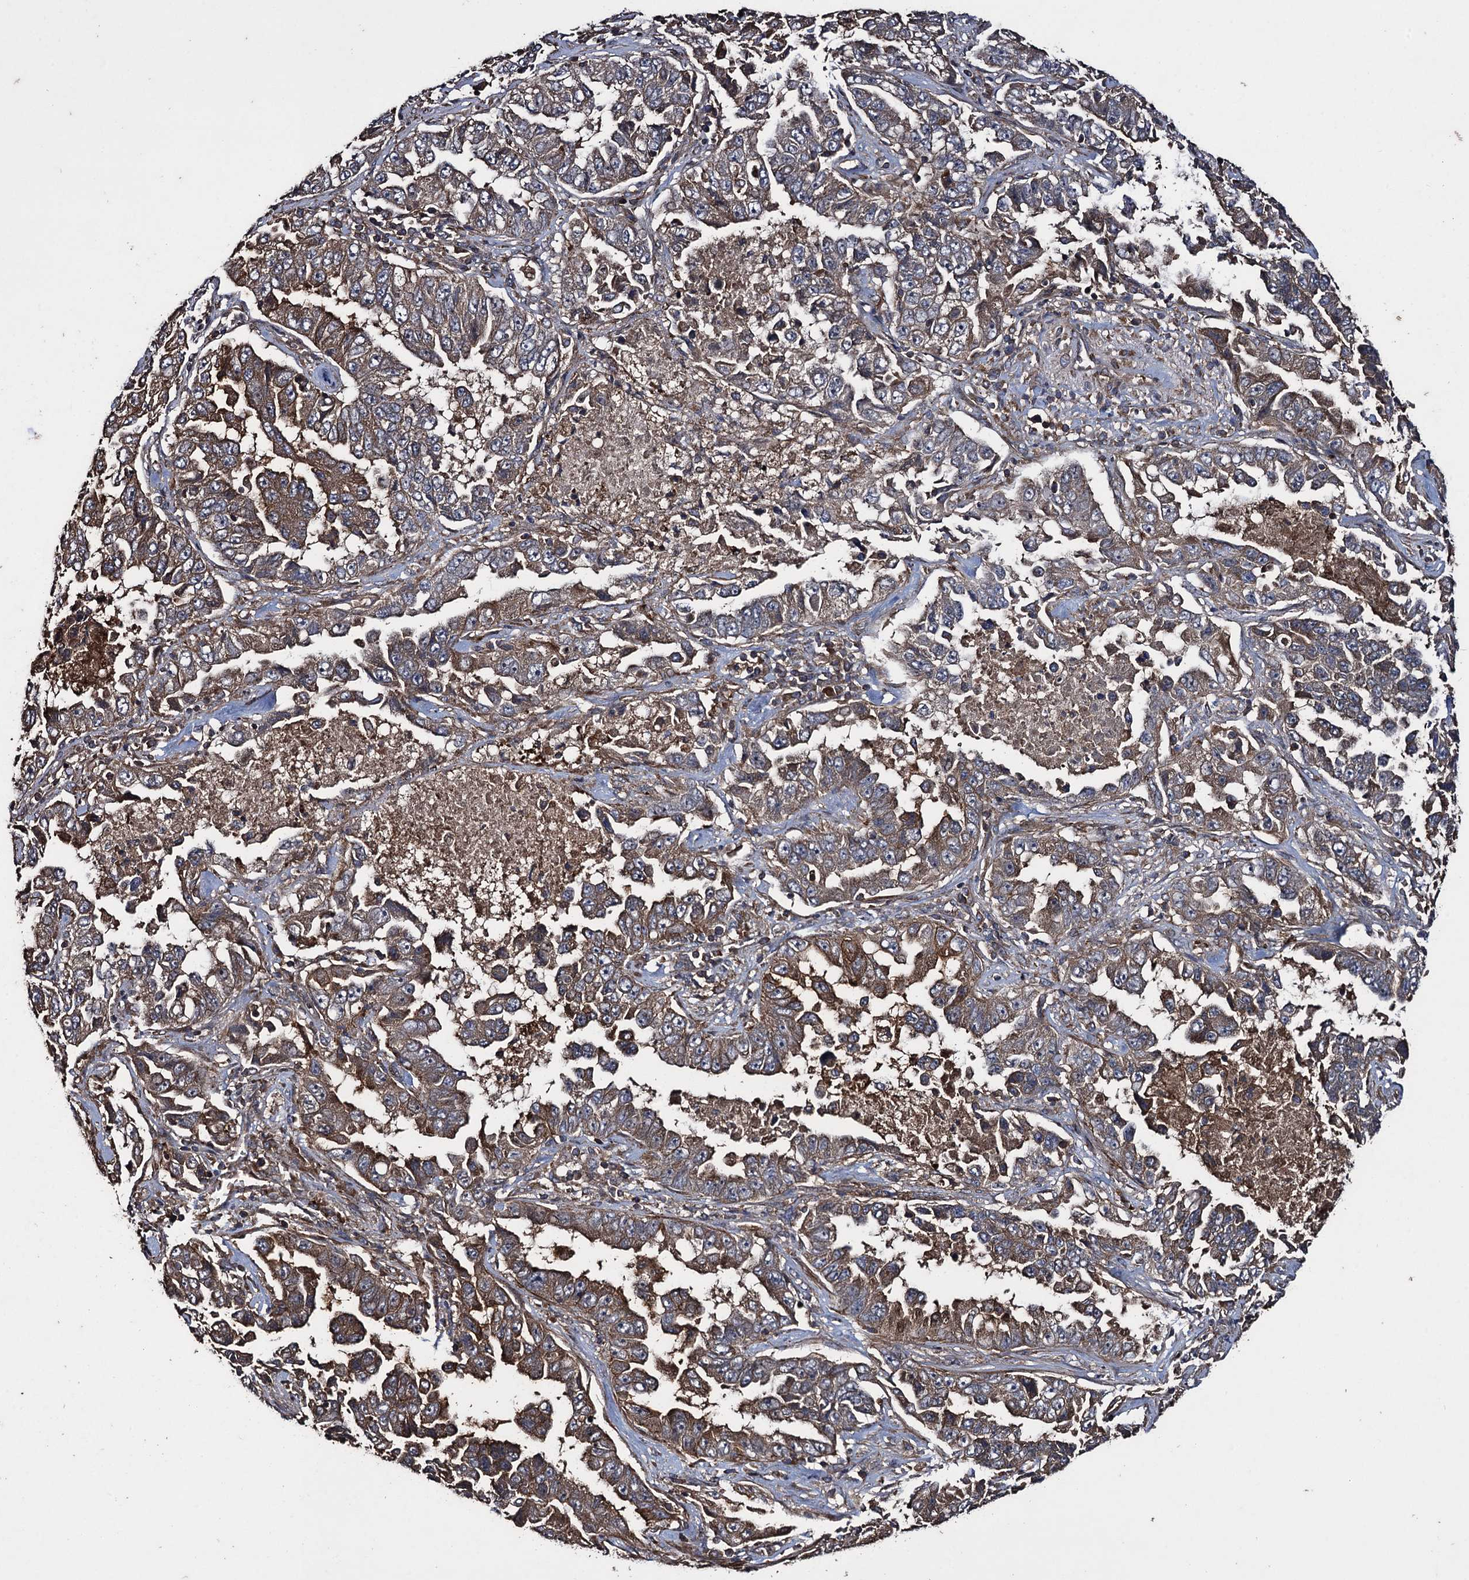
{"staining": {"intensity": "moderate", "quantity": ">75%", "location": "cytoplasmic/membranous"}, "tissue": "lung cancer", "cell_type": "Tumor cells", "image_type": "cancer", "snomed": [{"axis": "morphology", "description": "Adenocarcinoma, NOS"}, {"axis": "topography", "description": "Lung"}], "caption": "Immunohistochemical staining of adenocarcinoma (lung) displays moderate cytoplasmic/membranous protein staining in approximately >75% of tumor cells.", "gene": "TXNDC11", "patient": {"sex": "female", "age": 51}}